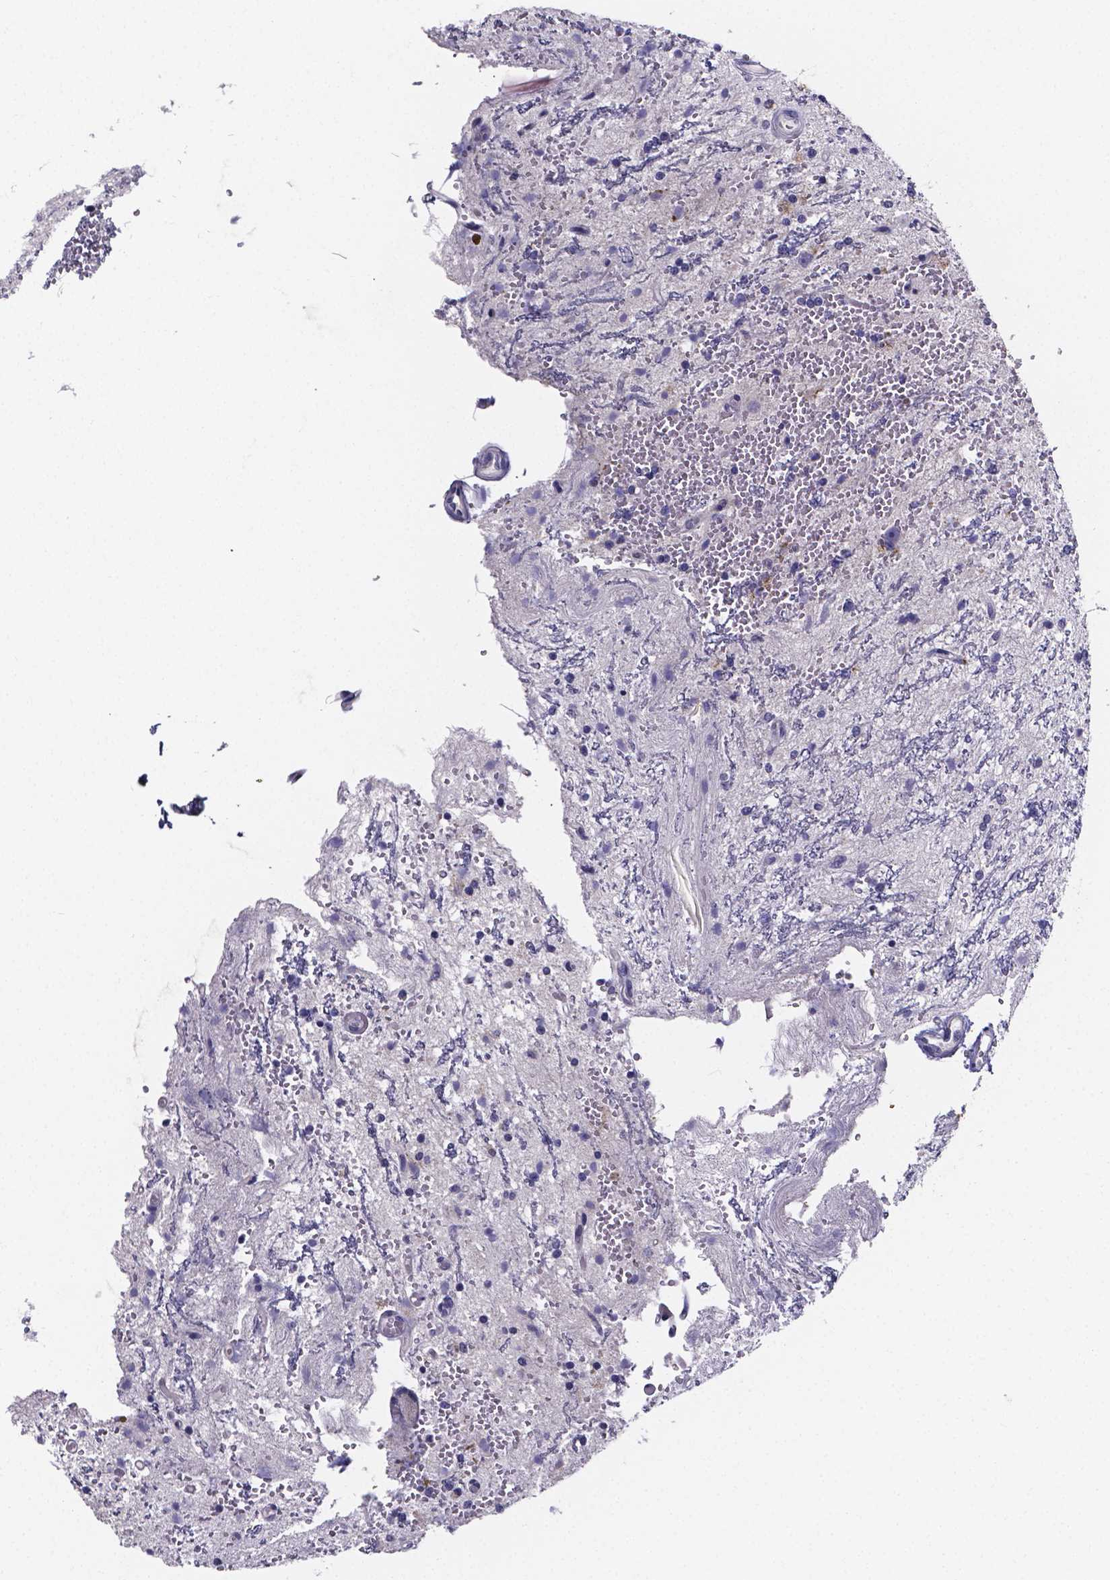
{"staining": {"intensity": "negative", "quantity": "none", "location": "none"}, "tissue": "glioma", "cell_type": "Tumor cells", "image_type": "cancer", "snomed": [{"axis": "morphology", "description": "Glioma, malignant, Low grade"}, {"axis": "topography", "description": "Cerebellum"}], "caption": "The immunohistochemistry (IHC) photomicrograph has no significant positivity in tumor cells of glioma tissue.", "gene": "IZUMO1", "patient": {"sex": "female", "age": 14}}